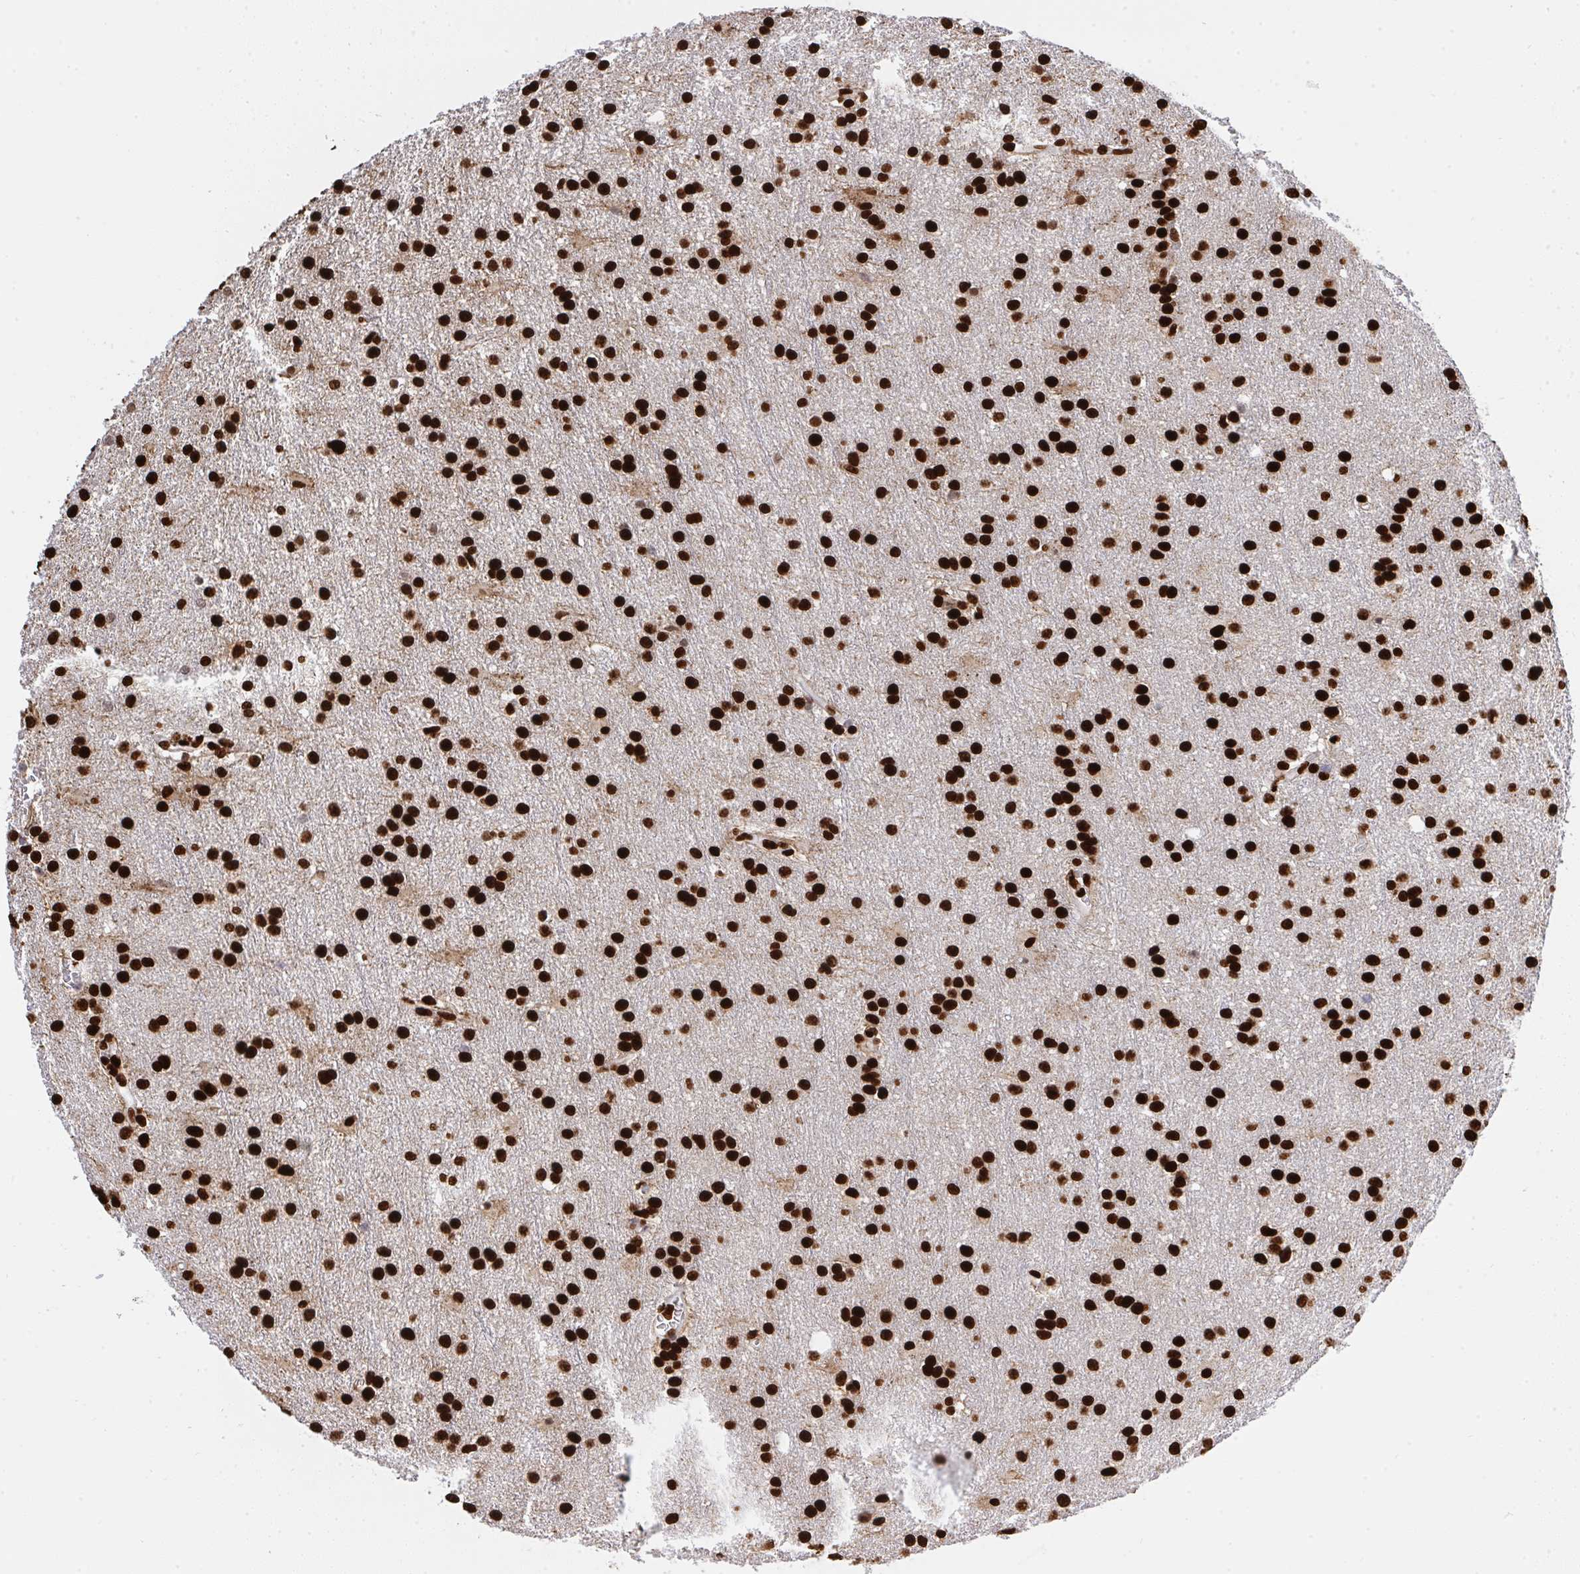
{"staining": {"intensity": "strong", "quantity": ">75%", "location": "nuclear"}, "tissue": "glioma", "cell_type": "Tumor cells", "image_type": "cancer", "snomed": [{"axis": "morphology", "description": "Glioma, malignant, Low grade"}, {"axis": "topography", "description": "Brain"}], "caption": "The photomicrograph demonstrates a brown stain indicating the presence of a protein in the nuclear of tumor cells in glioma. The staining was performed using DAB (3,3'-diaminobenzidine), with brown indicating positive protein expression. Nuclei are stained blue with hematoxylin.", "gene": "HNRNPL", "patient": {"sex": "female", "age": 32}}